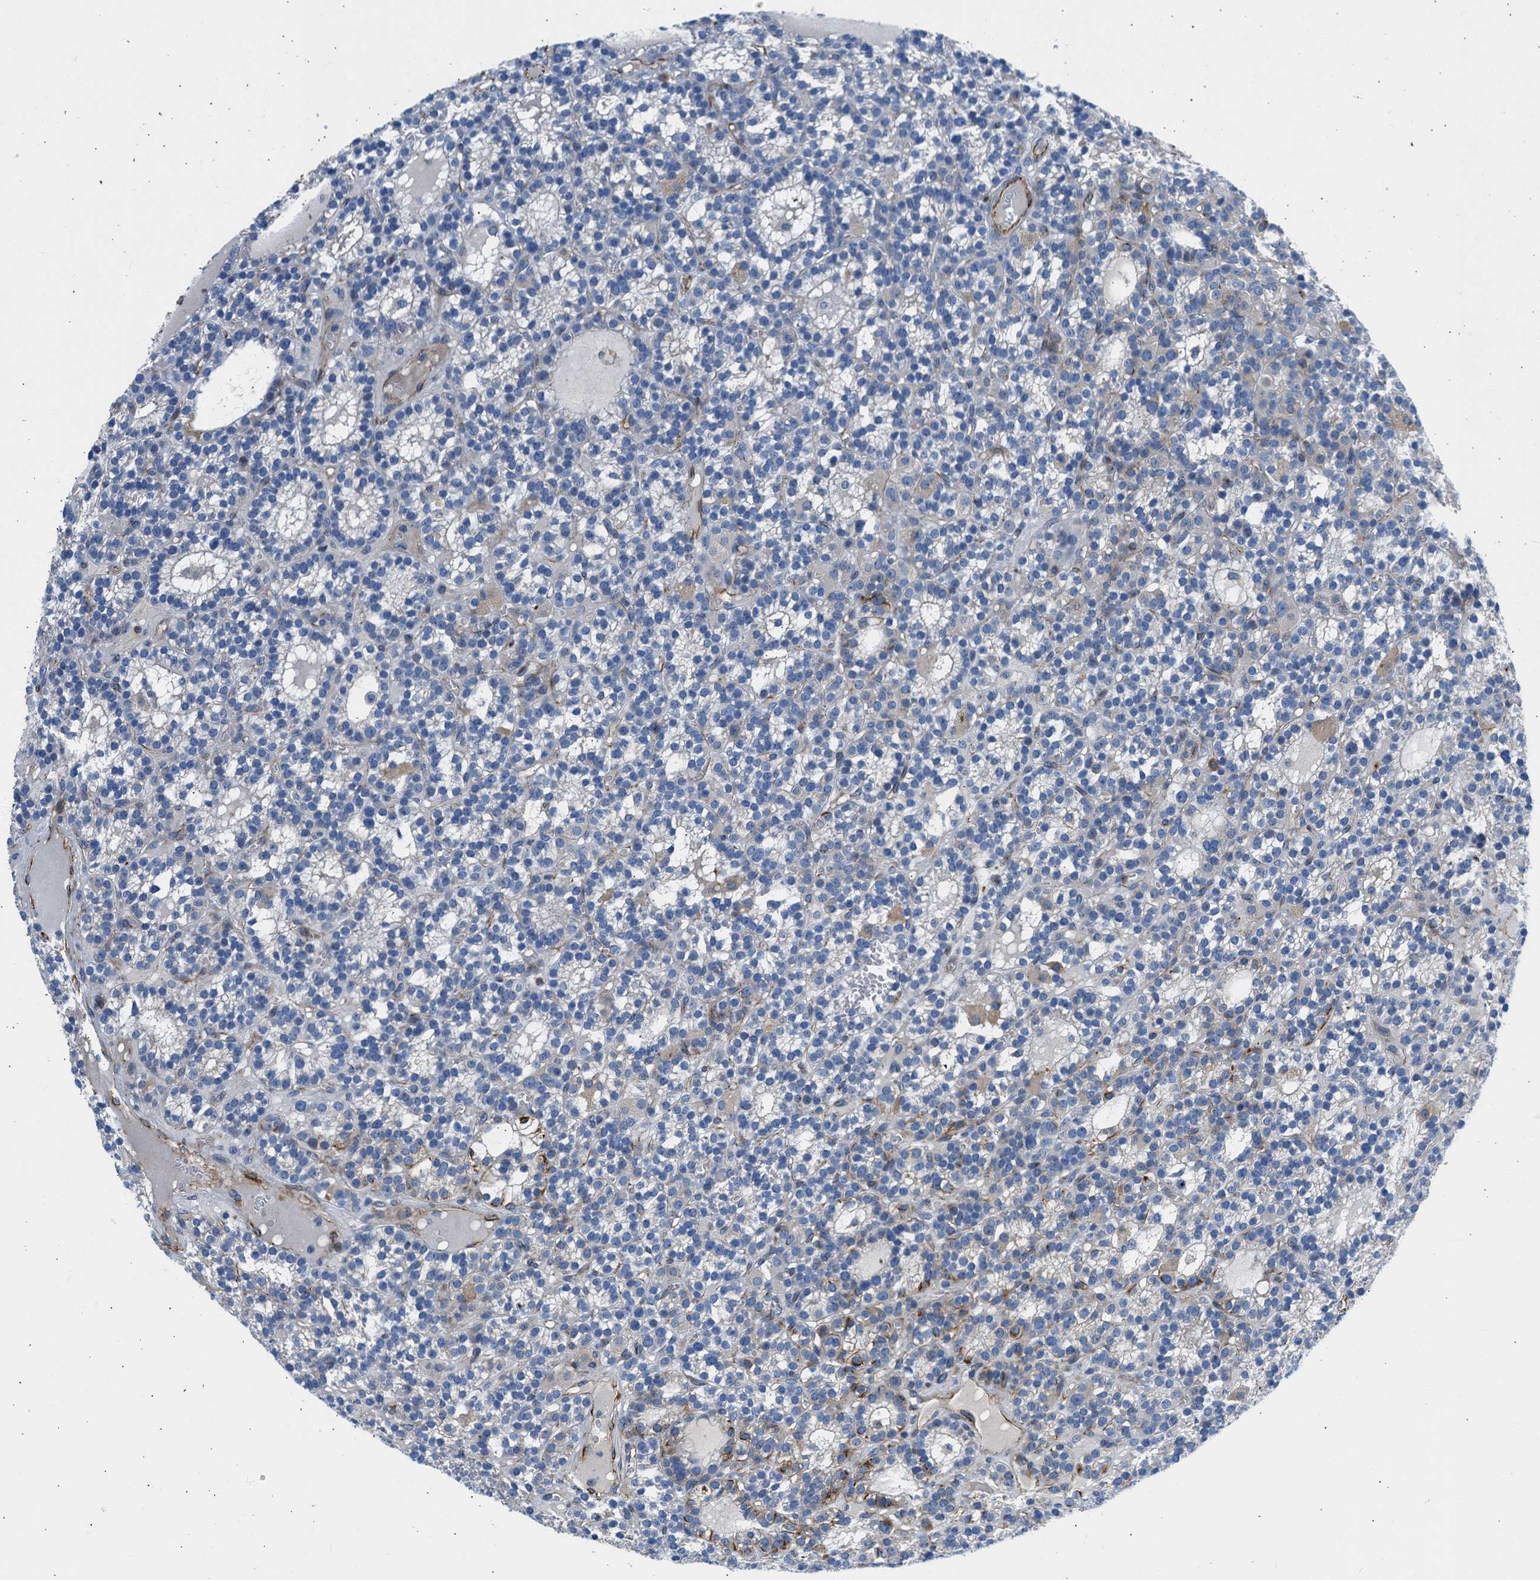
{"staining": {"intensity": "weak", "quantity": "25%-75%", "location": "cytoplasmic/membranous"}, "tissue": "parathyroid gland", "cell_type": "Glandular cells", "image_type": "normal", "snomed": [{"axis": "morphology", "description": "Normal tissue, NOS"}, {"axis": "morphology", "description": "Adenoma, NOS"}, {"axis": "topography", "description": "Parathyroid gland"}], "caption": "IHC (DAB (3,3'-diaminobenzidine)) staining of benign human parathyroid gland displays weak cytoplasmic/membranous protein positivity in about 25%-75% of glandular cells. The staining was performed using DAB (3,3'-diaminobenzidine) to visualize the protein expression in brown, while the nuclei were stained in blue with hematoxylin (Magnification: 20x).", "gene": "ULK4", "patient": {"sex": "female", "age": 58}}